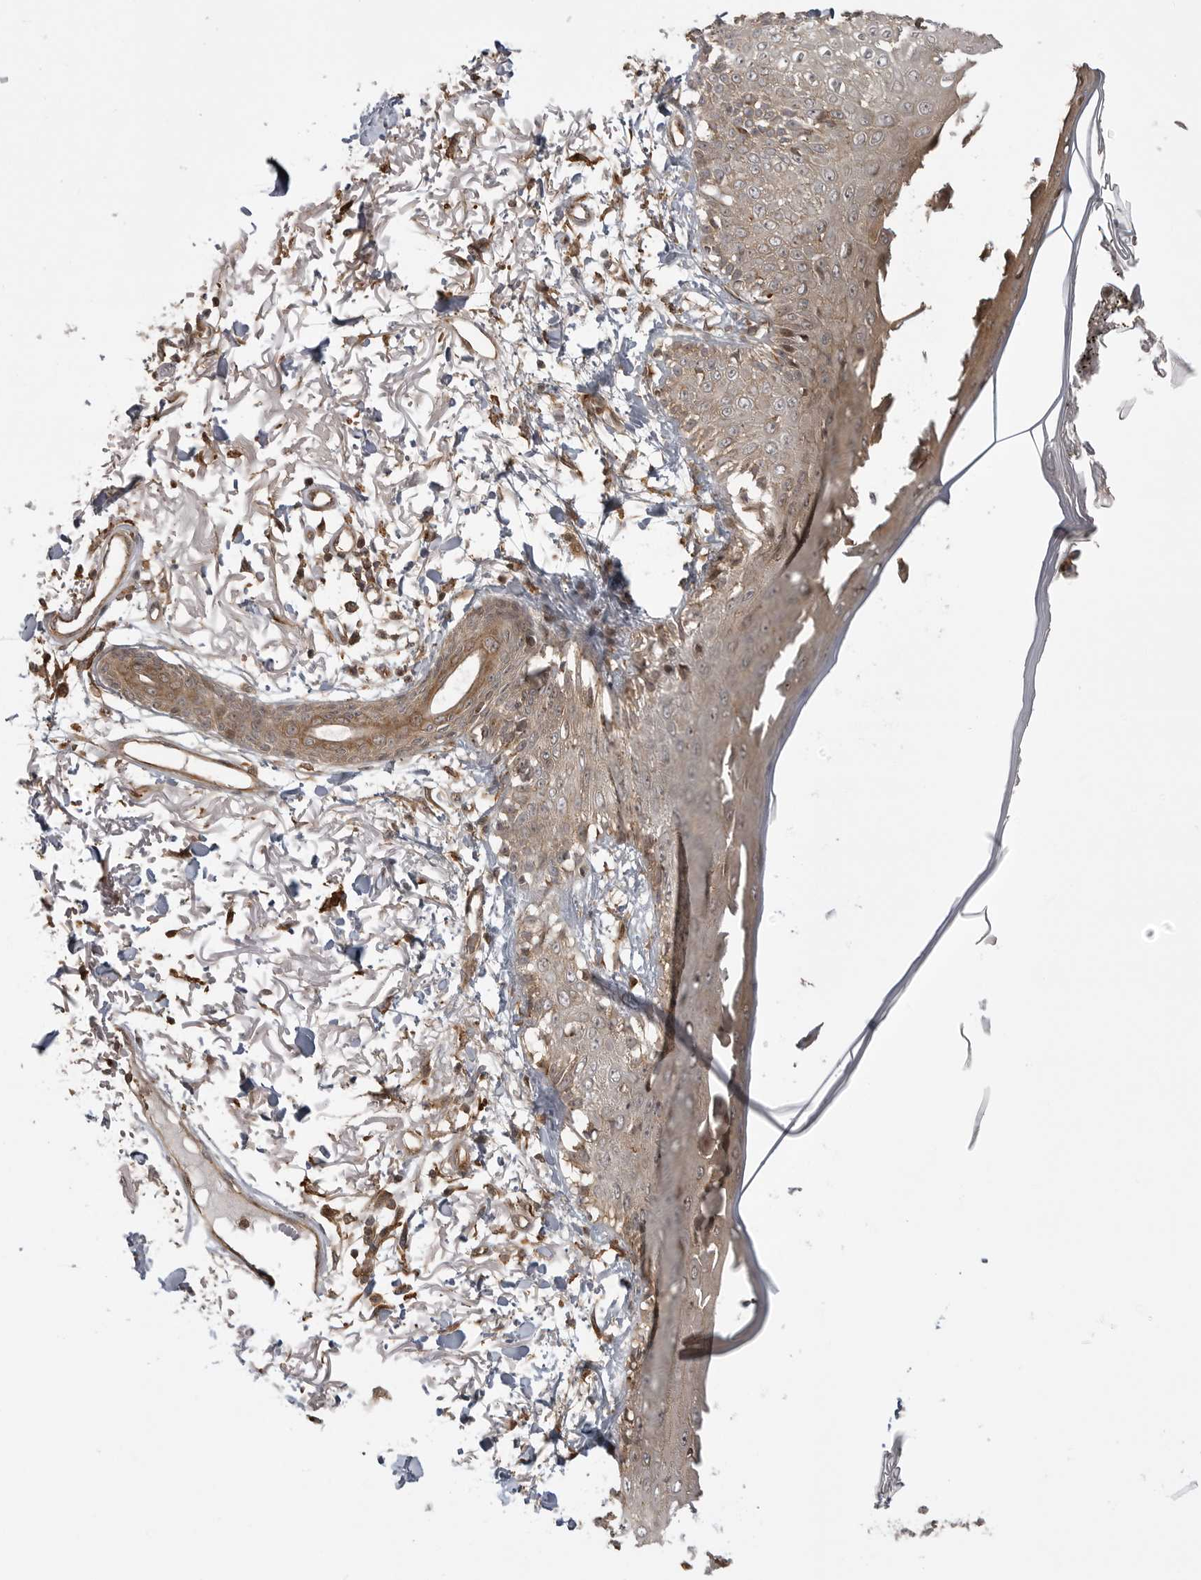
{"staining": {"intensity": "moderate", "quantity": "25%-75%", "location": "cytoplasmic/membranous"}, "tissue": "skin", "cell_type": "Fibroblasts", "image_type": "normal", "snomed": [{"axis": "morphology", "description": "Normal tissue, NOS"}, {"axis": "morphology", "description": "Squamous cell carcinoma, NOS"}, {"axis": "topography", "description": "Skin"}, {"axis": "topography", "description": "Peripheral nerve tissue"}], "caption": "Immunohistochemistry (IHC) micrograph of benign skin stained for a protein (brown), which reveals medium levels of moderate cytoplasmic/membranous staining in approximately 25%-75% of fibroblasts.", "gene": "FAT3", "patient": {"sex": "male", "age": 83}}